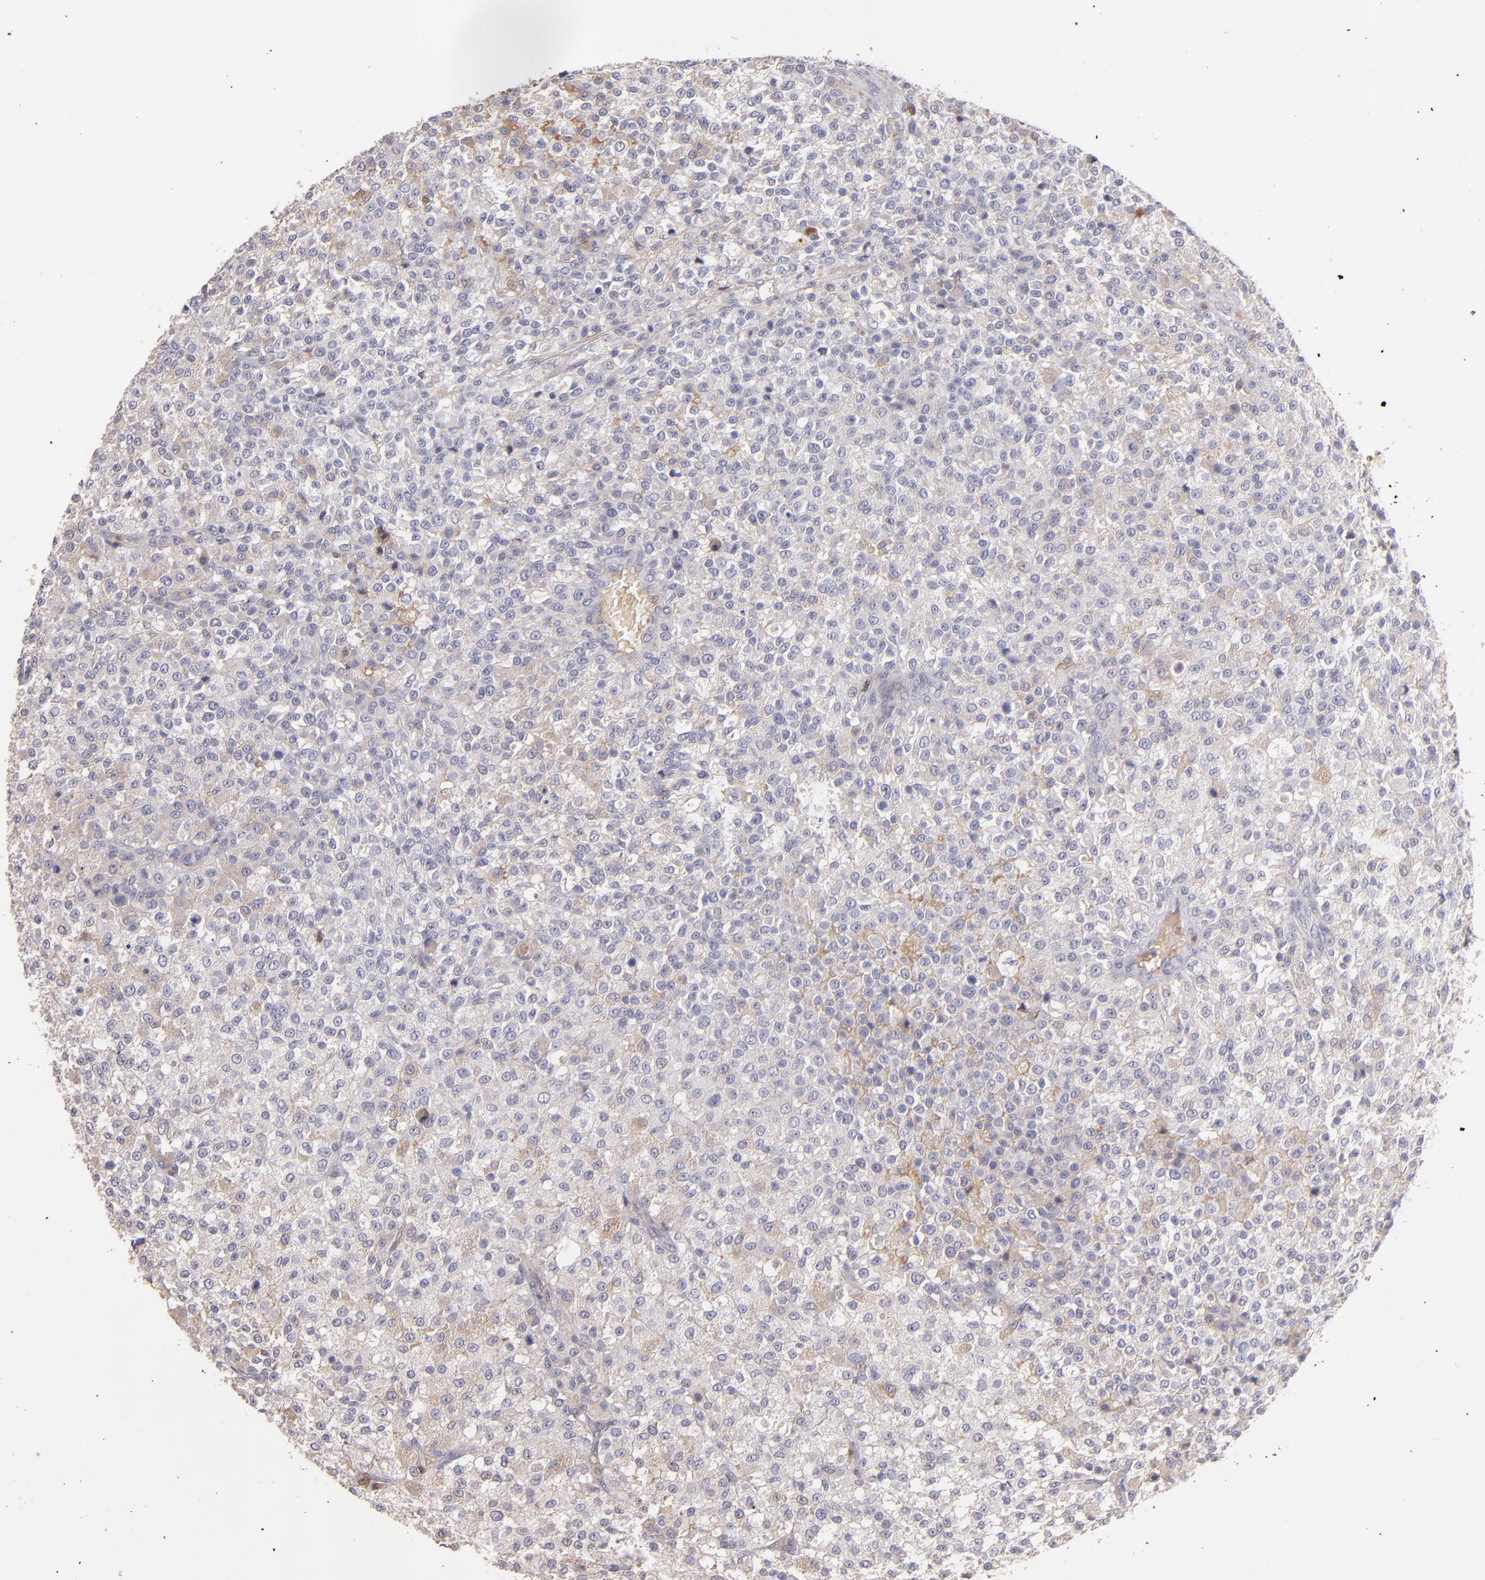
{"staining": {"intensity": "weak", "quantity": "<25%", "location": "cytoplasmic/membranous"}, "tissue": "testis cancer", "cell_type": "Tumor cells", "image_type": "cancer", "snomed": [{"axis": "morphology", "description": "Seminoma, NOS"}, {"axis": "topography", "description": "Testis"}], "caption": "A micrograph of testis seminoma stained for a protein displays no brown staining in tumor cells. Nuclei are stained in blue.", "gene": "SERPINC1", "patient": {"sex": "male", "age": 59}}